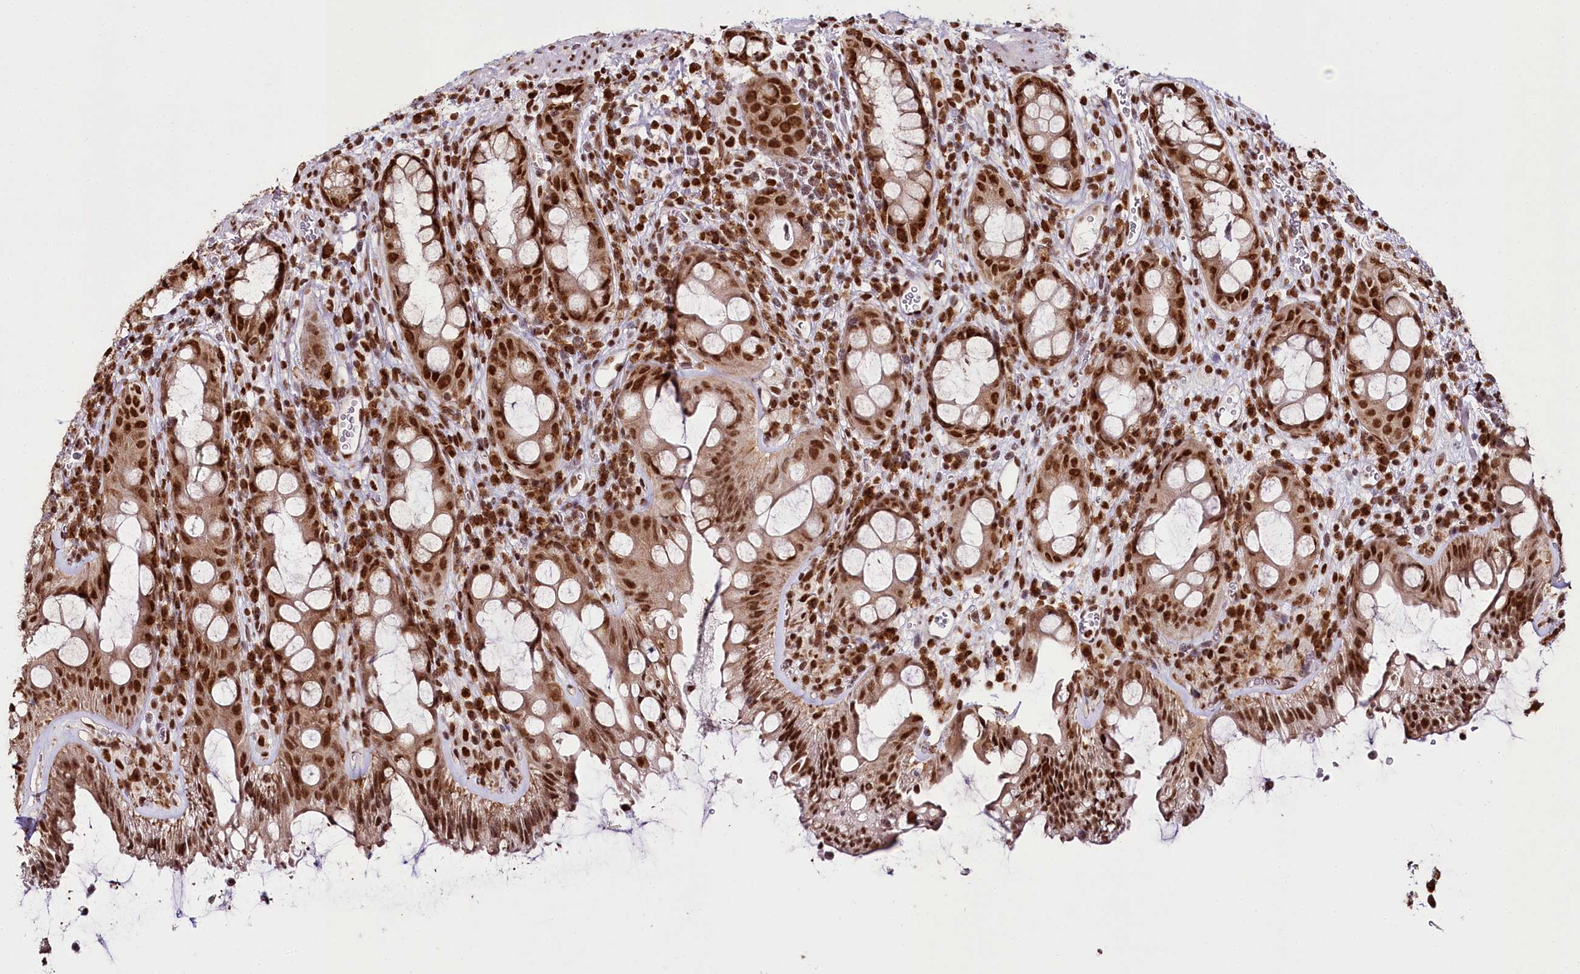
{"staining": {"intensity": "strong", "quantity": ">75%", "location": "cytoplasmic/membranous,nuclear"}, "tissue": "rectum", "cell_type": "Glandular cells", "image_type": "normal", "snomed": [{"axis": "morphology", "description": "Normal tissue, NOS"}, {"axis": "topography", "description": "Rectum"}], "caption": "Immunohistochemical staining of normal human rectum reveals strong cytoplasmic/membranous,nuclear protein positivity in about >75% of glandular cells.", "gene": "SMARCE1", "patient": {"sex": "female", "age": 57}}